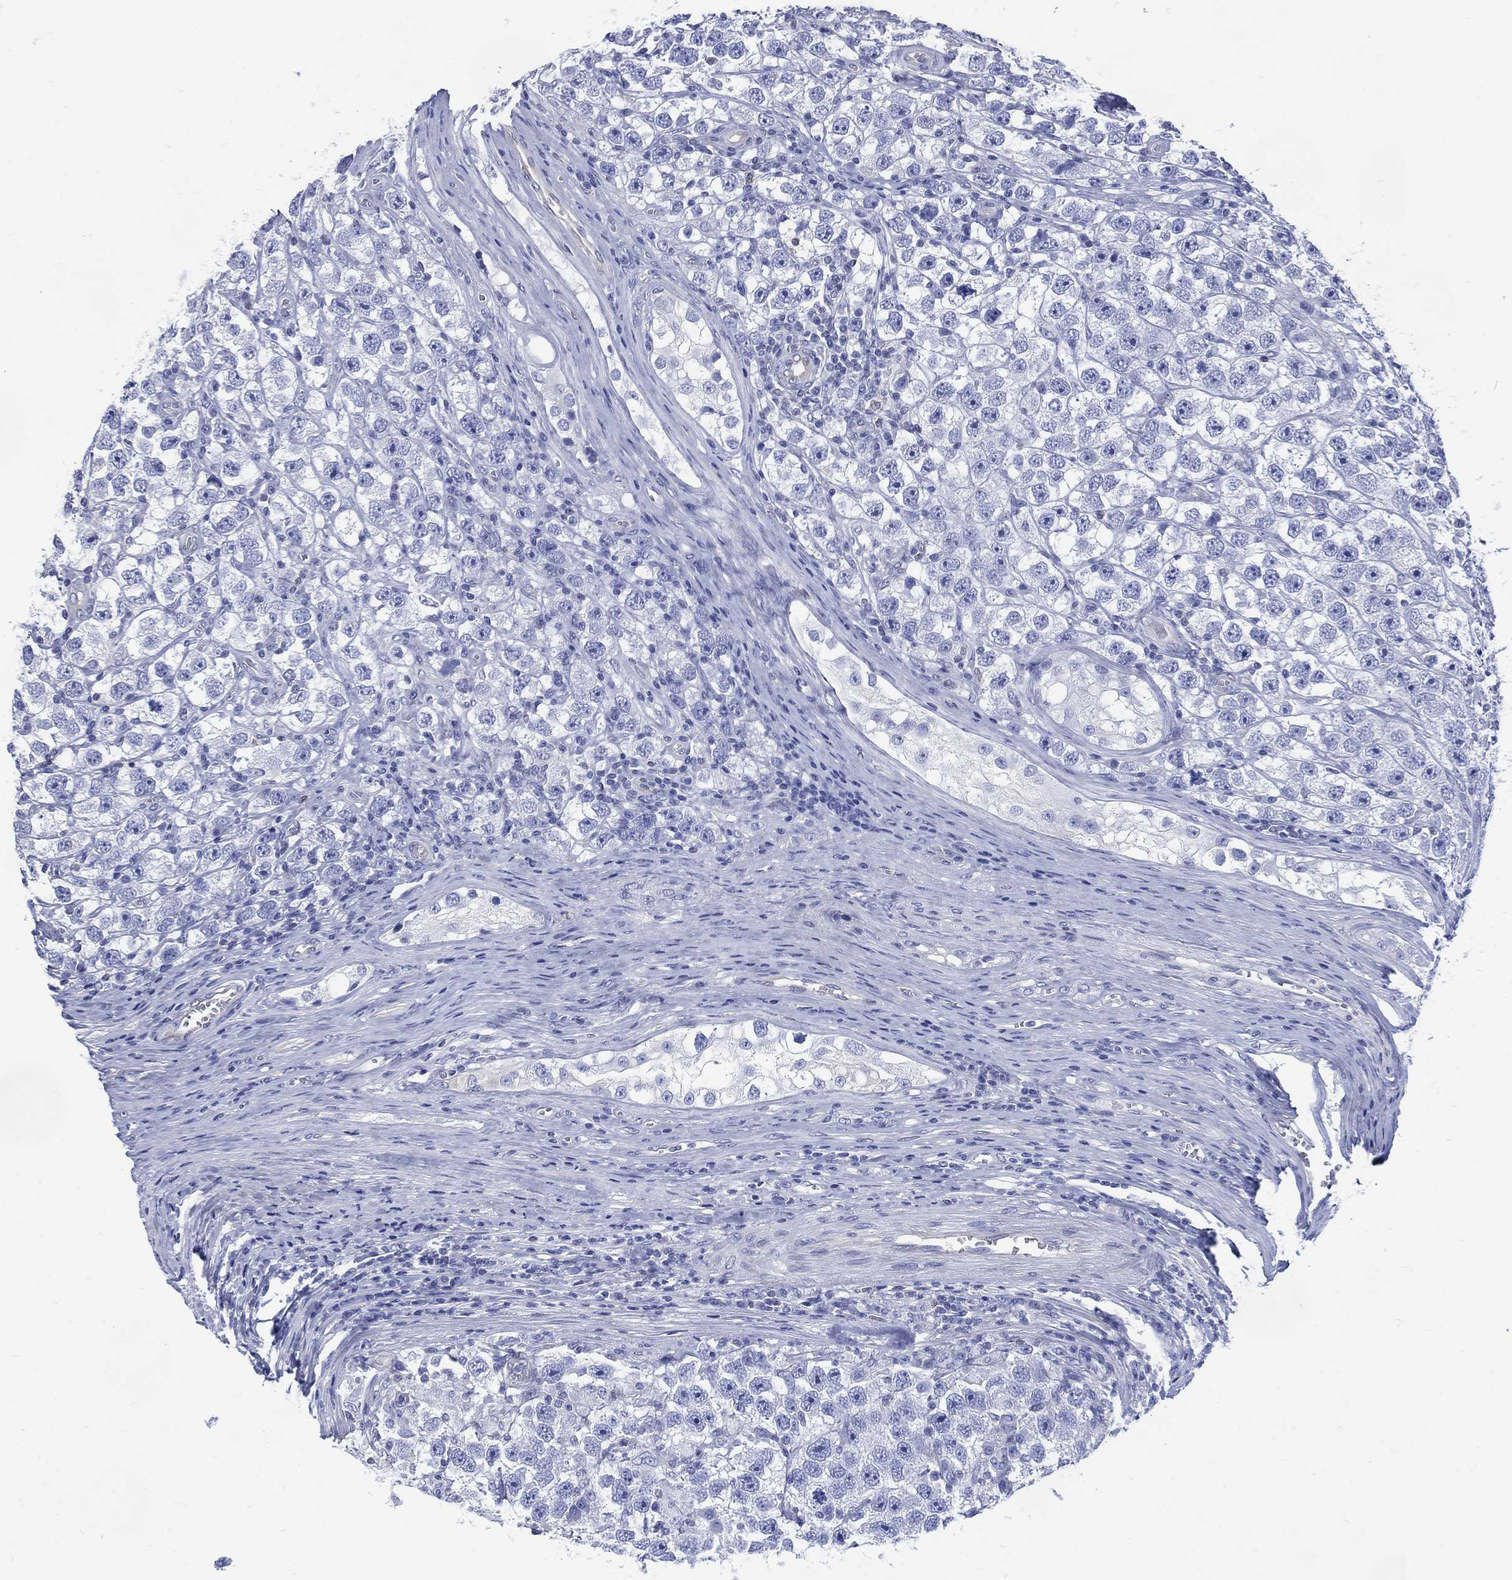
{"staining": {"intensity": "negative", "quantity": "none", "location": "none"}, "tissue": "testis cancer", "cell_type": "Tumor cells", "image_type": "cancer", "snomed": [{"axis": "morphology", "description": "Seminoma, NOS"}, {"axis": "topography", "description": "Testis"}], "caption": "Tumor cells show no significant protein positivity in testis cancer. (DAB (3,3'-diaminobenzidine) IHC visualized using brightfield microscopy, high magnification).", "gene": "DDI1", "patient": {"sex": "male", "age": 26}}